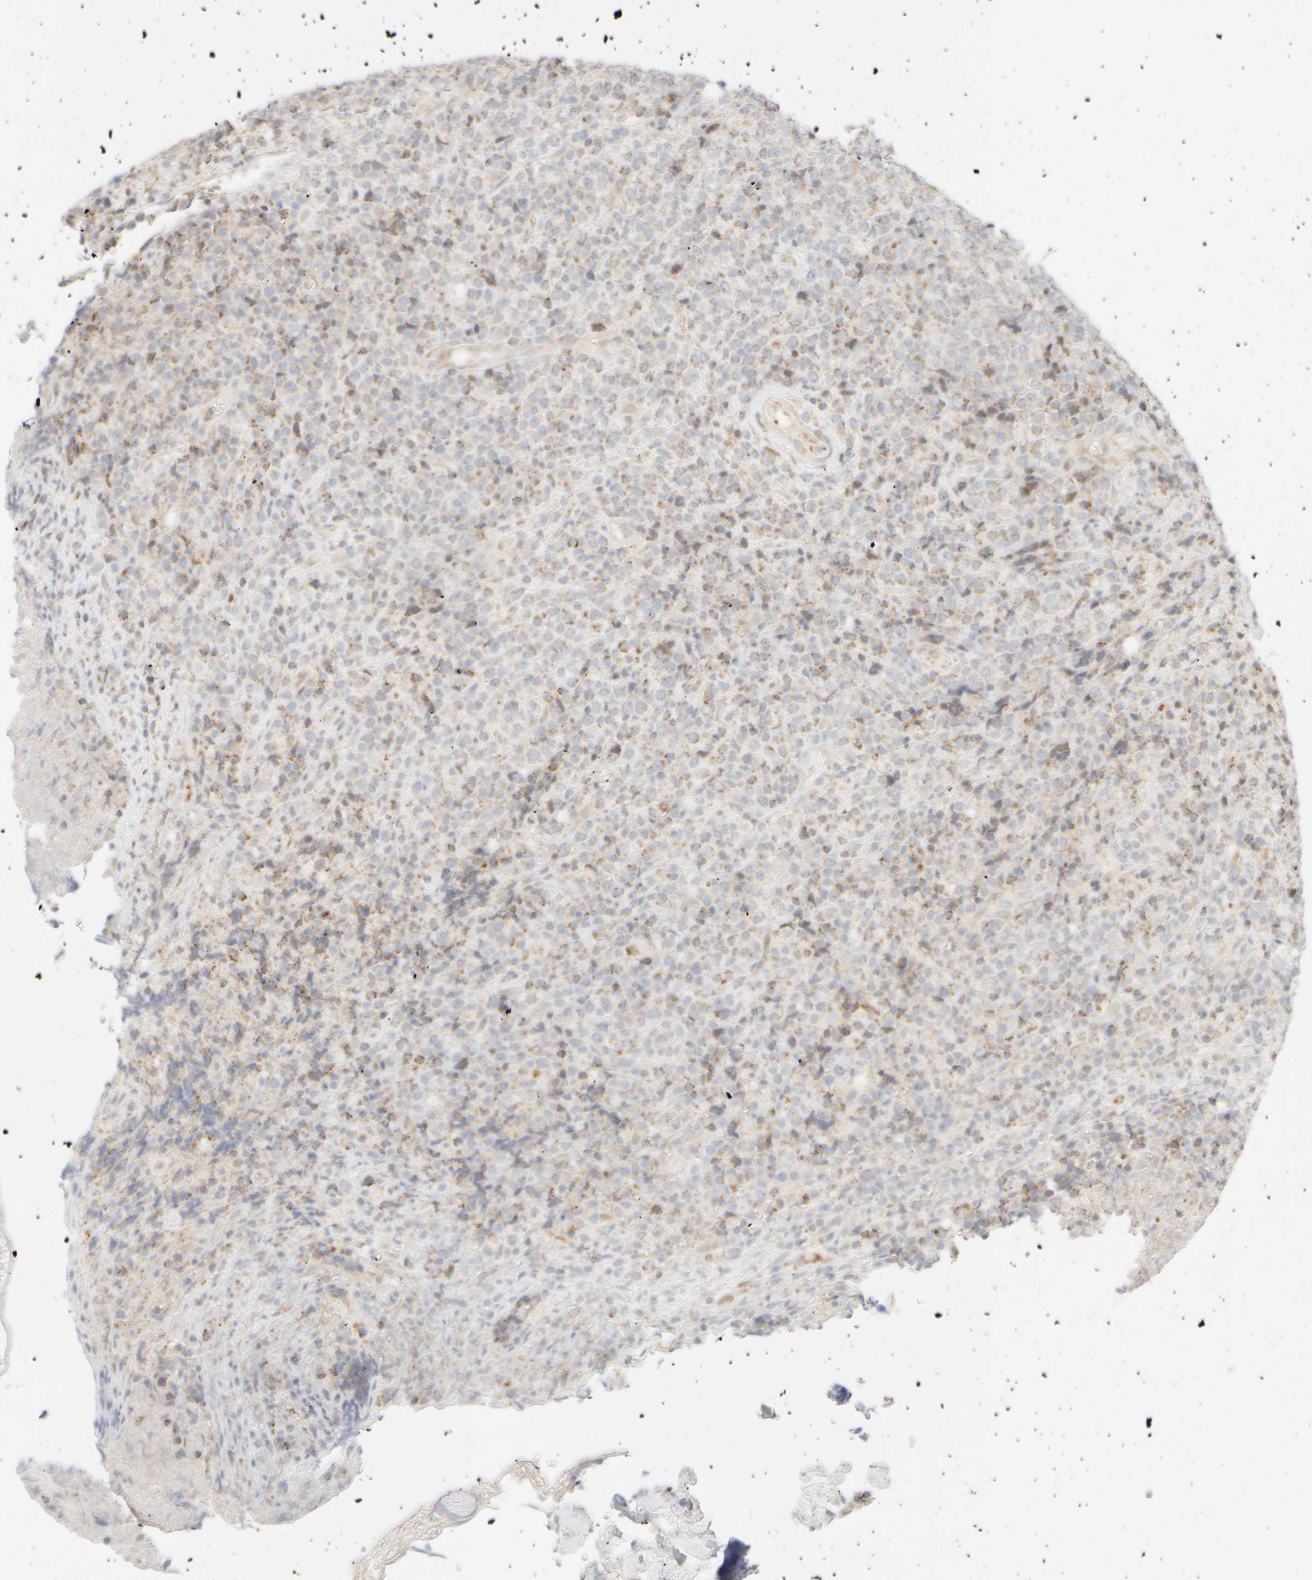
{"staining": {"intensity": "weak", "quantity": "<25%", "location": "cytoplasmic/membranous"}, "tissue": "lymphoma", "cell_type": "Tumor cells", "image_type": "cancer", "snomed": [{"axis": "morphology", "description": "Malignant lymphoma, non-Hodgkin's type, High grade"}, {"axis": "topography", "description": "Lymph node"}], "caption": "This is an immunohistochemistry (IHC) photomicrograph of high-grade malignant lymphoma, non-Hodgkin's type. There is no staining in tumor cells.", "gene": "PPM1K", "patient": {"sex": "male", "age": 13}}